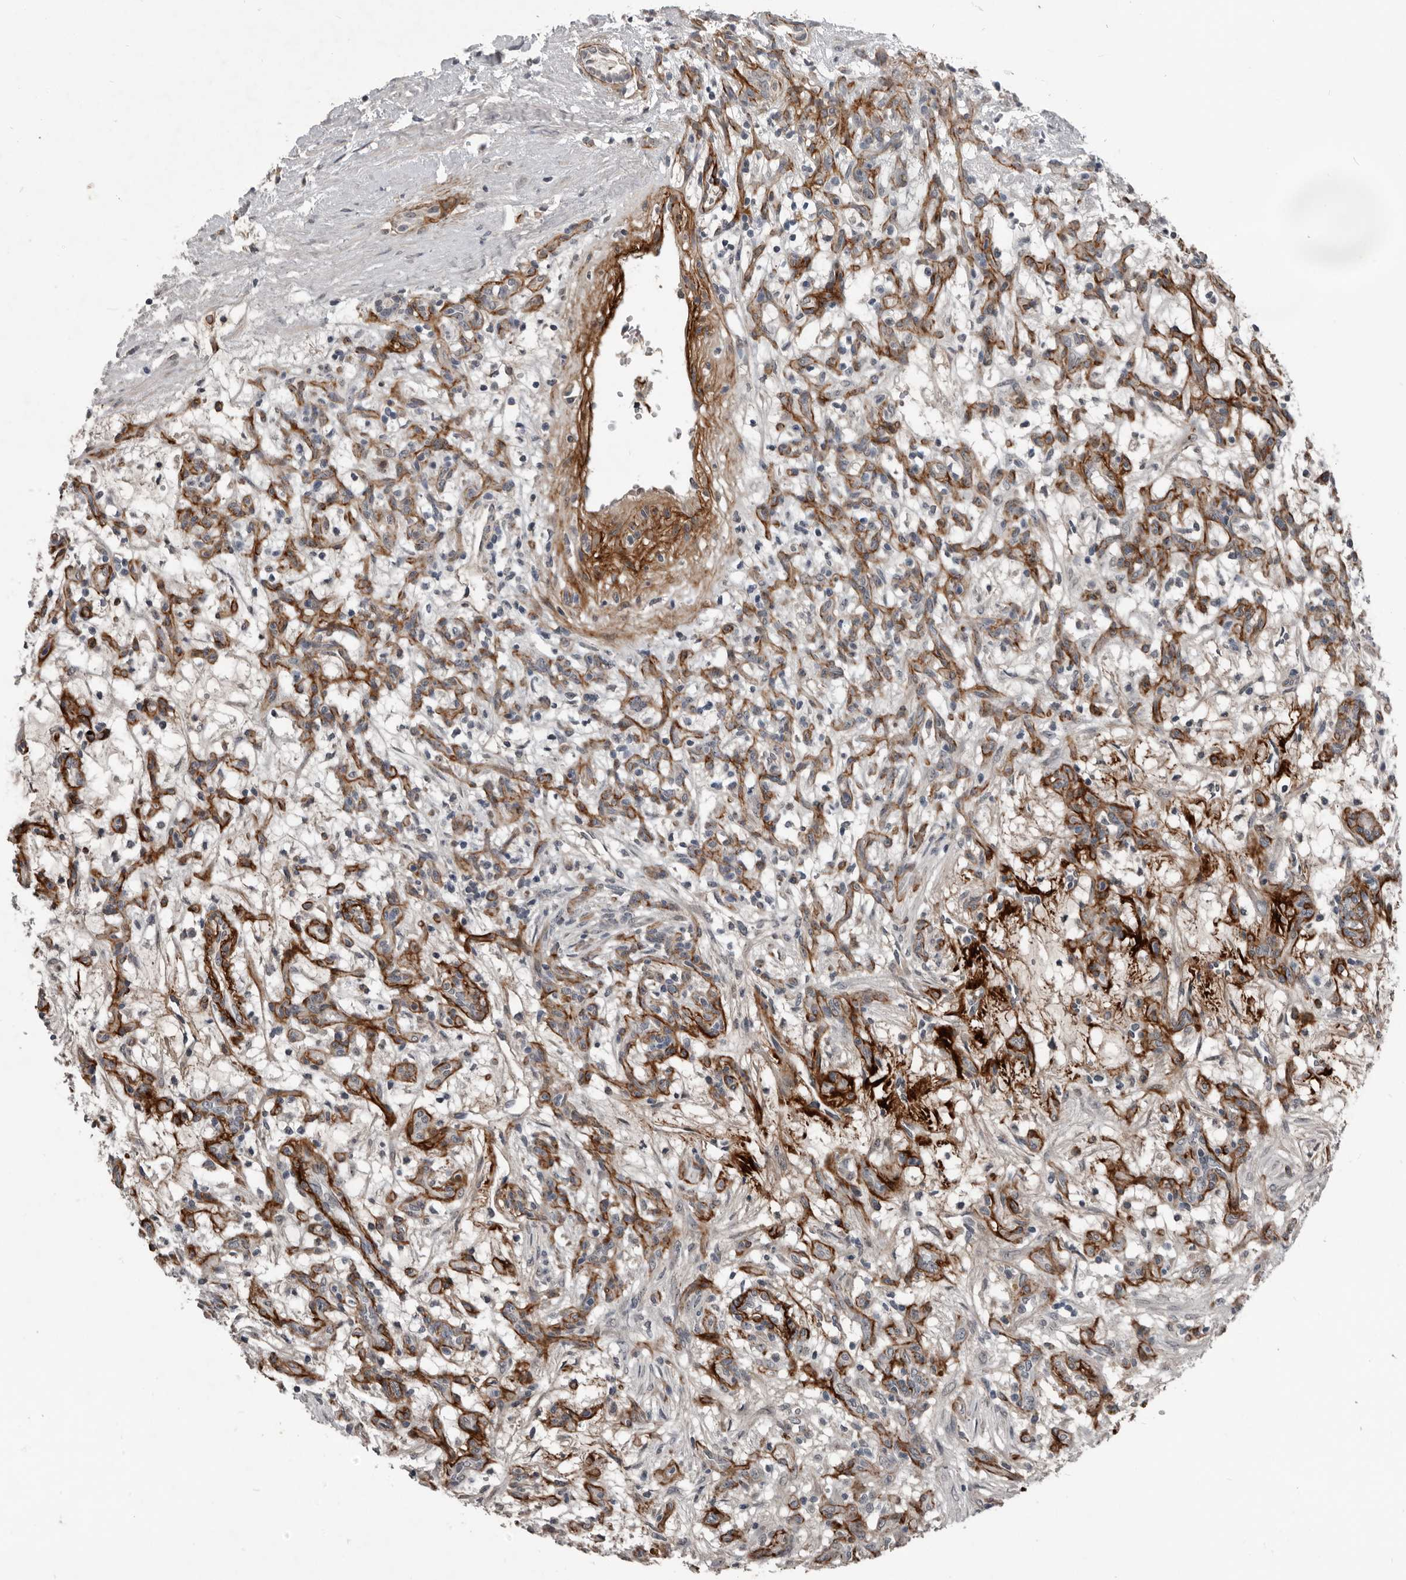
{"staining": {"intensity": "negative", "quantity": "none", "location": "none"}, "tissue": "renal cancer", "cell_type": "Tumor cells", "image_type": "cancer", "snomed": [{"axis": "morphology", "description": "Adenocarcinoma, NOS"}, {"axis": "topography", "description": "Kidney"}], "caption": "This is an IHC micrograph of human renal cancer. There is no positivity in tumor cells.", "gene": "C1orf216", "patient": {"sex": "female", "age": 57}}